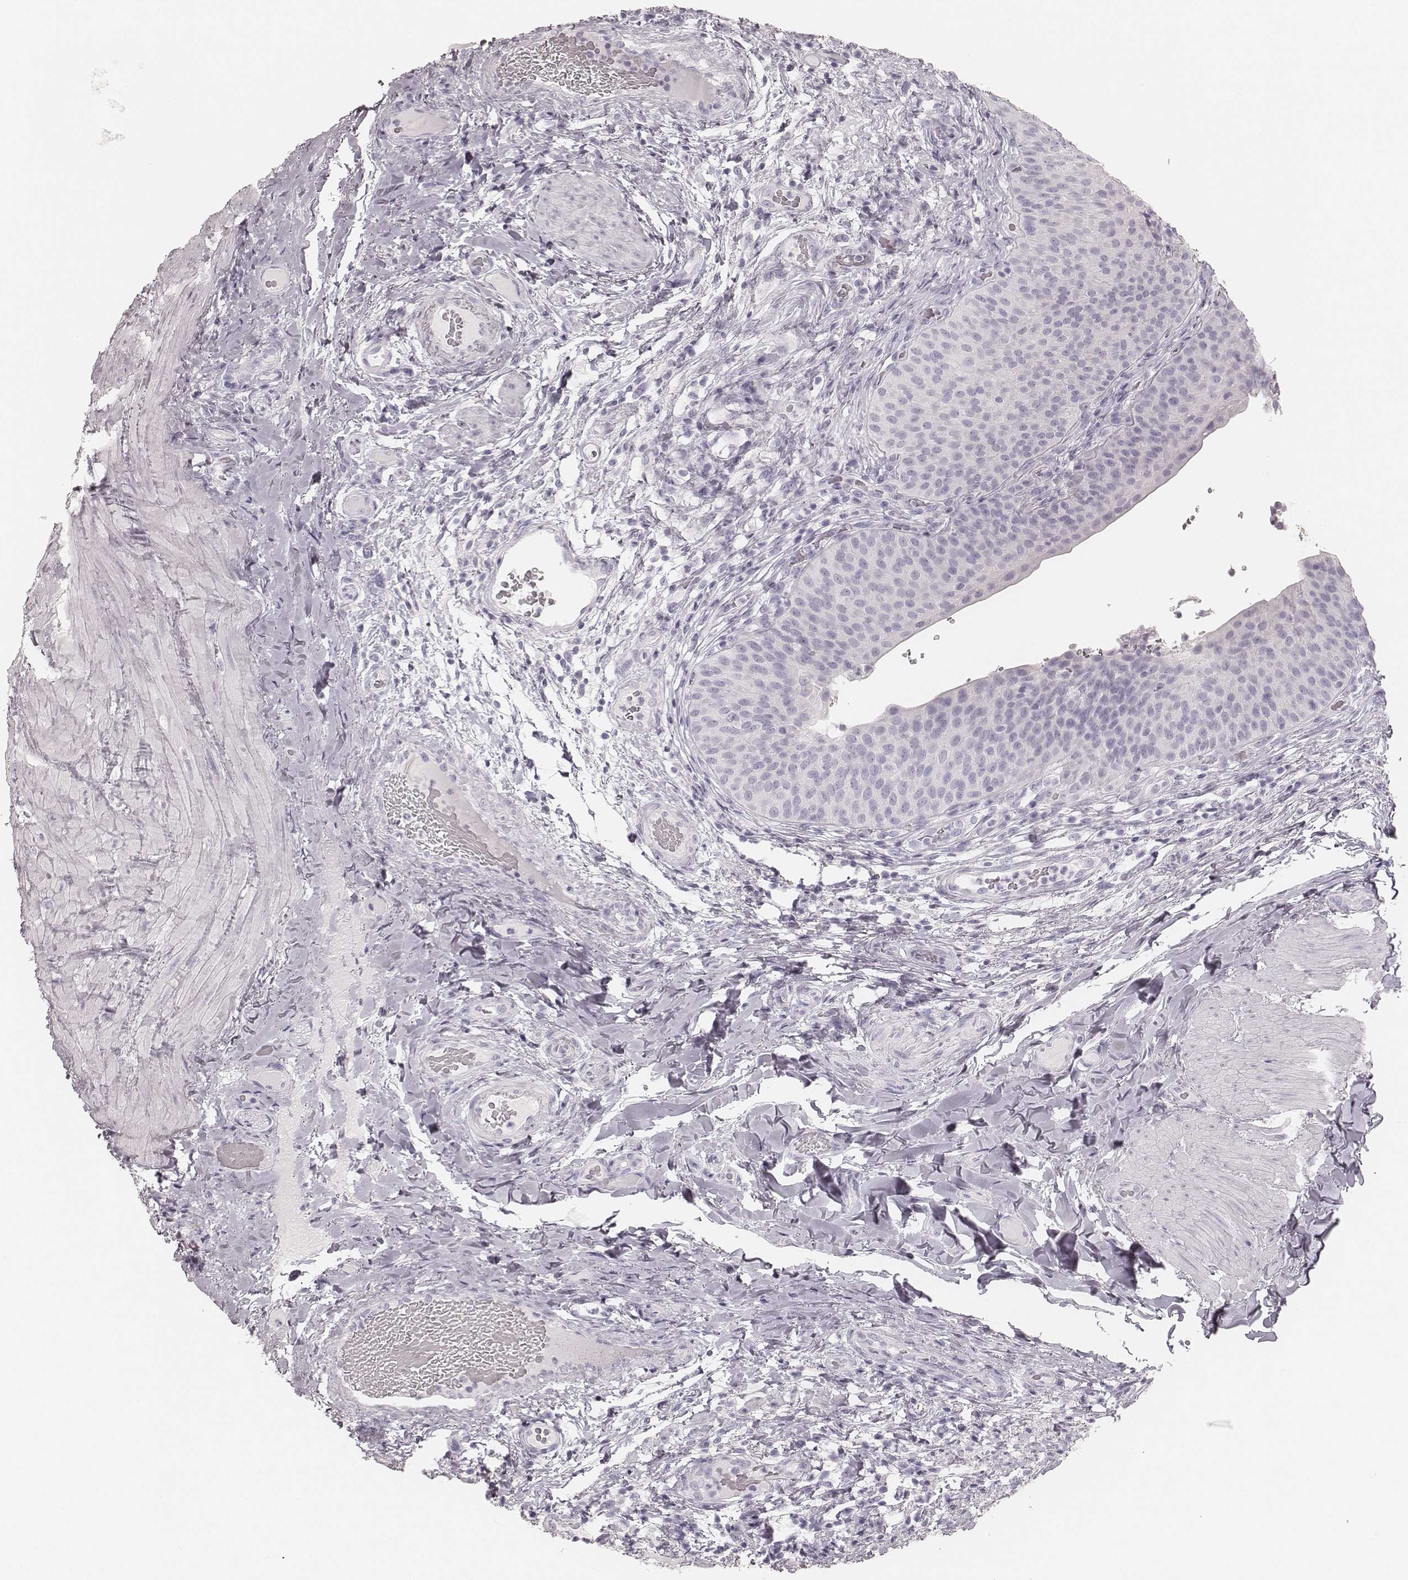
{"staining": {"intensity": "negative", "quantity": "none", "location": "none"}, "tissue": "urinary bladder", "cell_type": "Urothelial cells", "image_type": "normal", "snomed": [{"axis": "morphology", "description": "Normal tissue, NOS"}, {"axis": "topography", "description": "Urinary bladder"}], "caption": "Human urinary bladder stained for a protein using IHC displays no staining in urothelial cells.", "gene": "KRT82", "patient": {"sex": "male", "age": 66}}